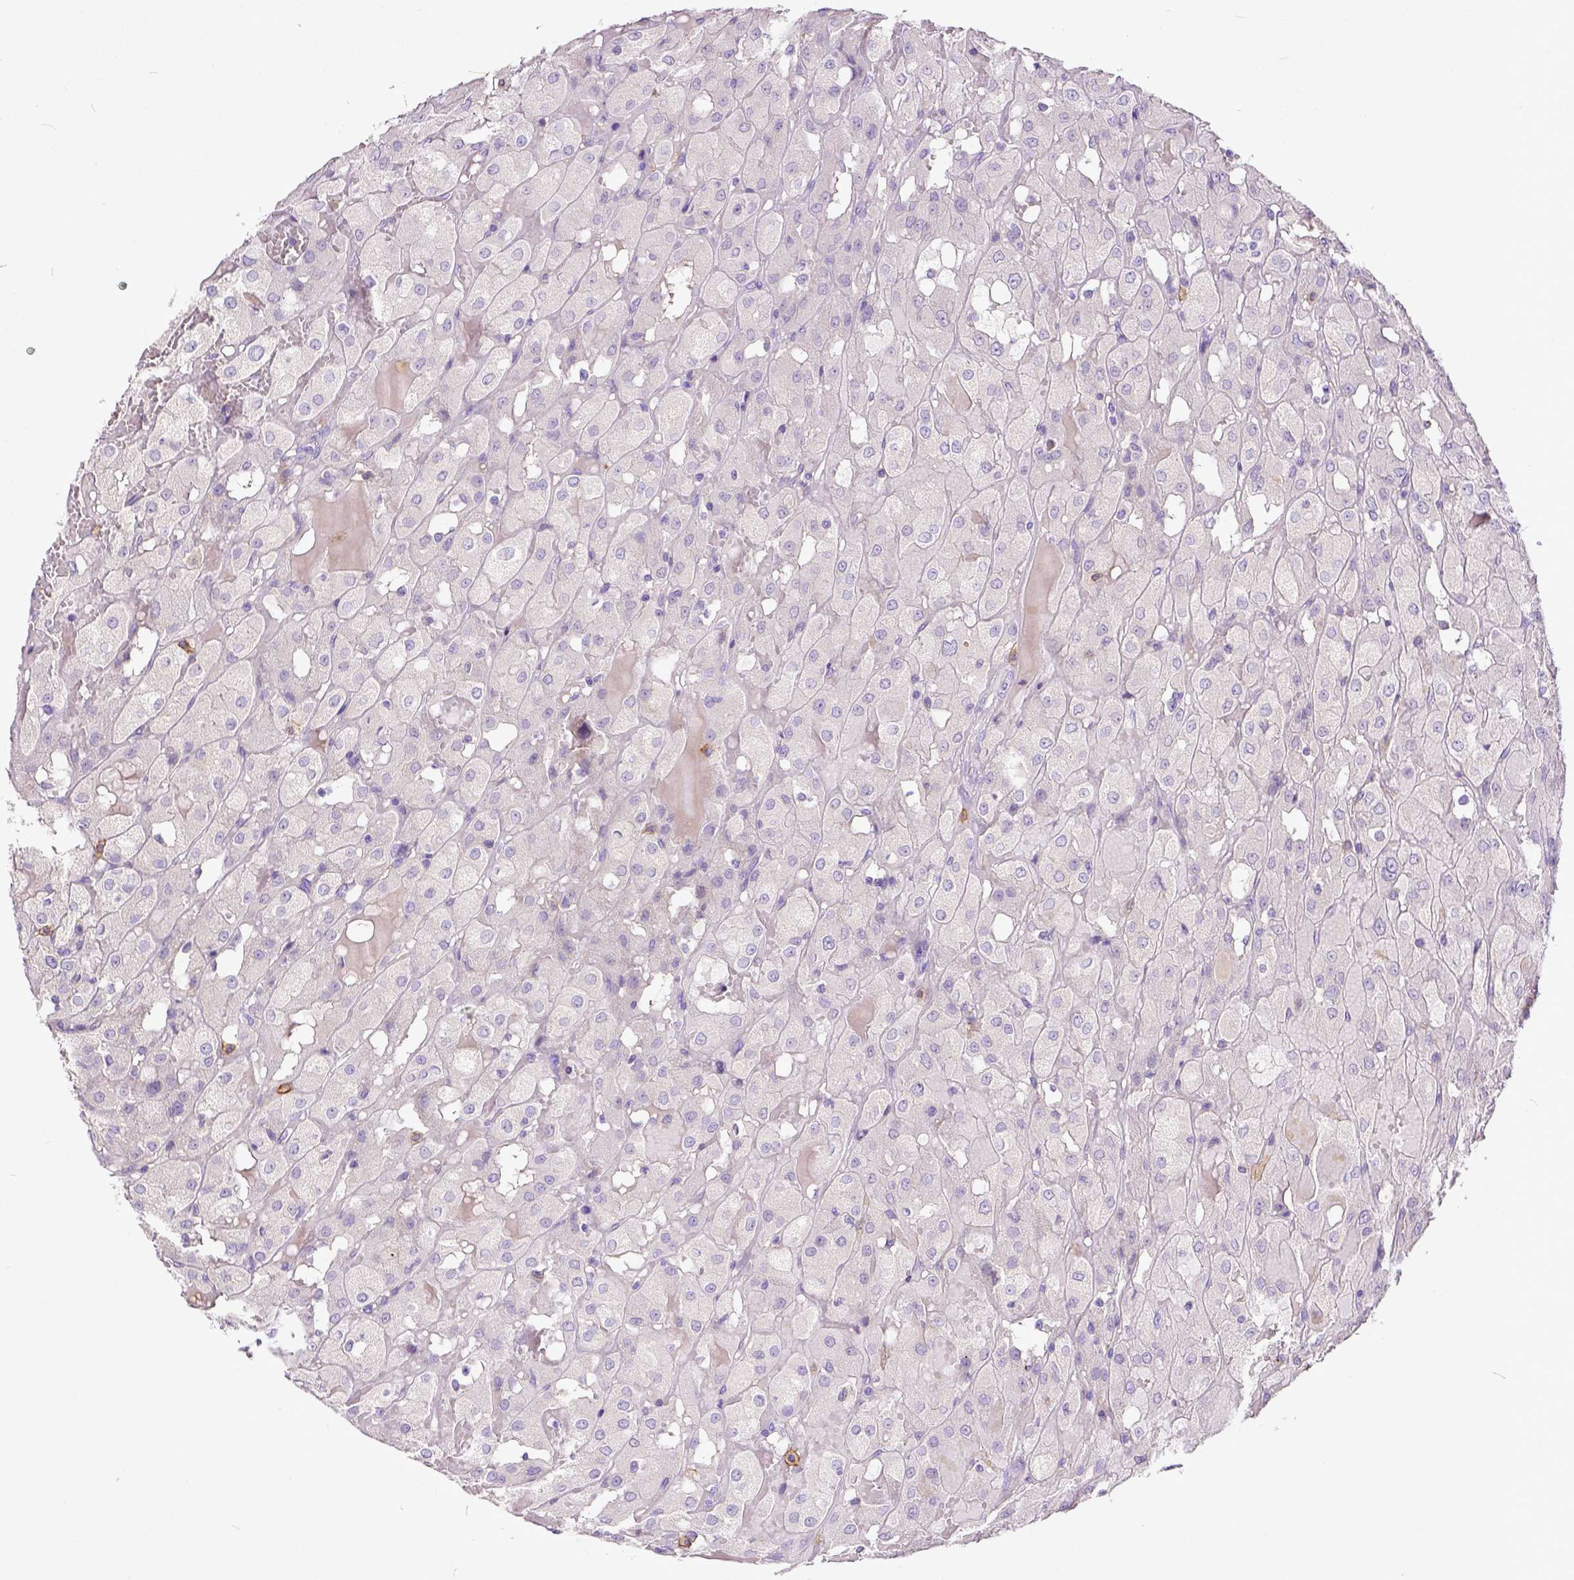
{"staining": {"intensity": "negative", "quantity": "none", "location": "none"}, "tissue": "renal cancer", "cell_type": "Tumor cells", "image_type": "cancer", "snomed": [{"axis": "morphology", "description": "Adenocarcinoma, NOS"}, {"axis": "topography", "description": "Kidney"}], "caption": "This micrograph is of adenocarcinoma (renal) stained with immunohistochemistry (IHC) to label a protein in brown with the nuclei are counter-stained blue. There is no staining in tumor cells.", "gene": "KIT", "patient": {"sex": "male", "age": 72}}